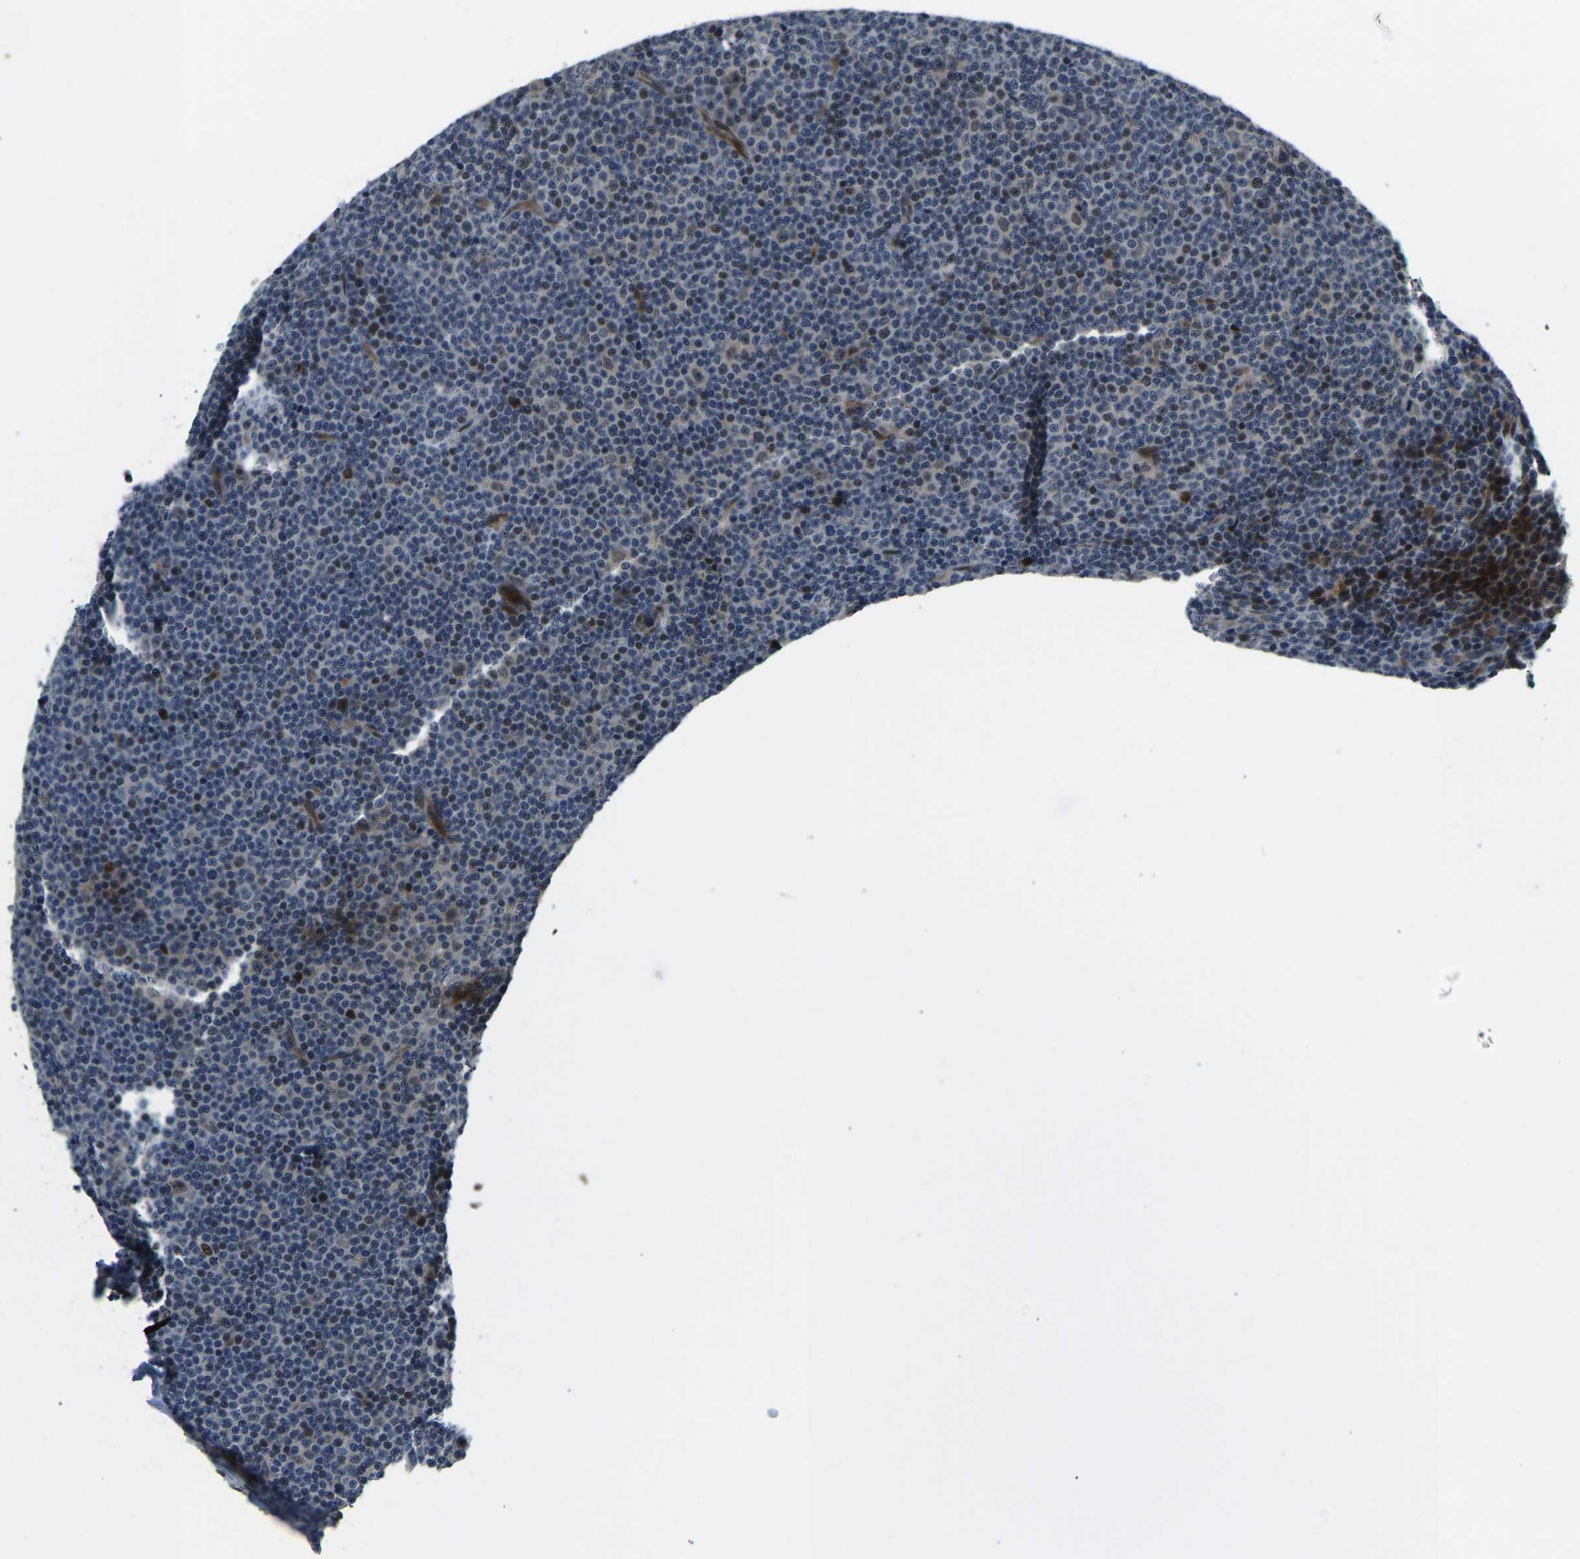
{"staining": {"intensity": "moderate", "quantity": "<25%", "location": "nuclear"}, "tissue": "lymphoma", "cell_type": "Tumor cells", "image_type": "cancer", "snomed": [{"axis": "morphology", "description": "Malignant lymphoma, non-Hodgkin's type, Low grade"}, {"axis": "topography", "description": "Lymph node"}], "caption": "Protein staining of low-grade malignant lymphoma, non-Hodgkin's type tissue displays moderate nuclear positivity in about <25% of tumor cells. (DAB (3,3'-diaminobenzidine) IHC with brightfield microscopy, high magnification).", "gene": "RLIM", "patient": {"sex": "female", "age": 67}}